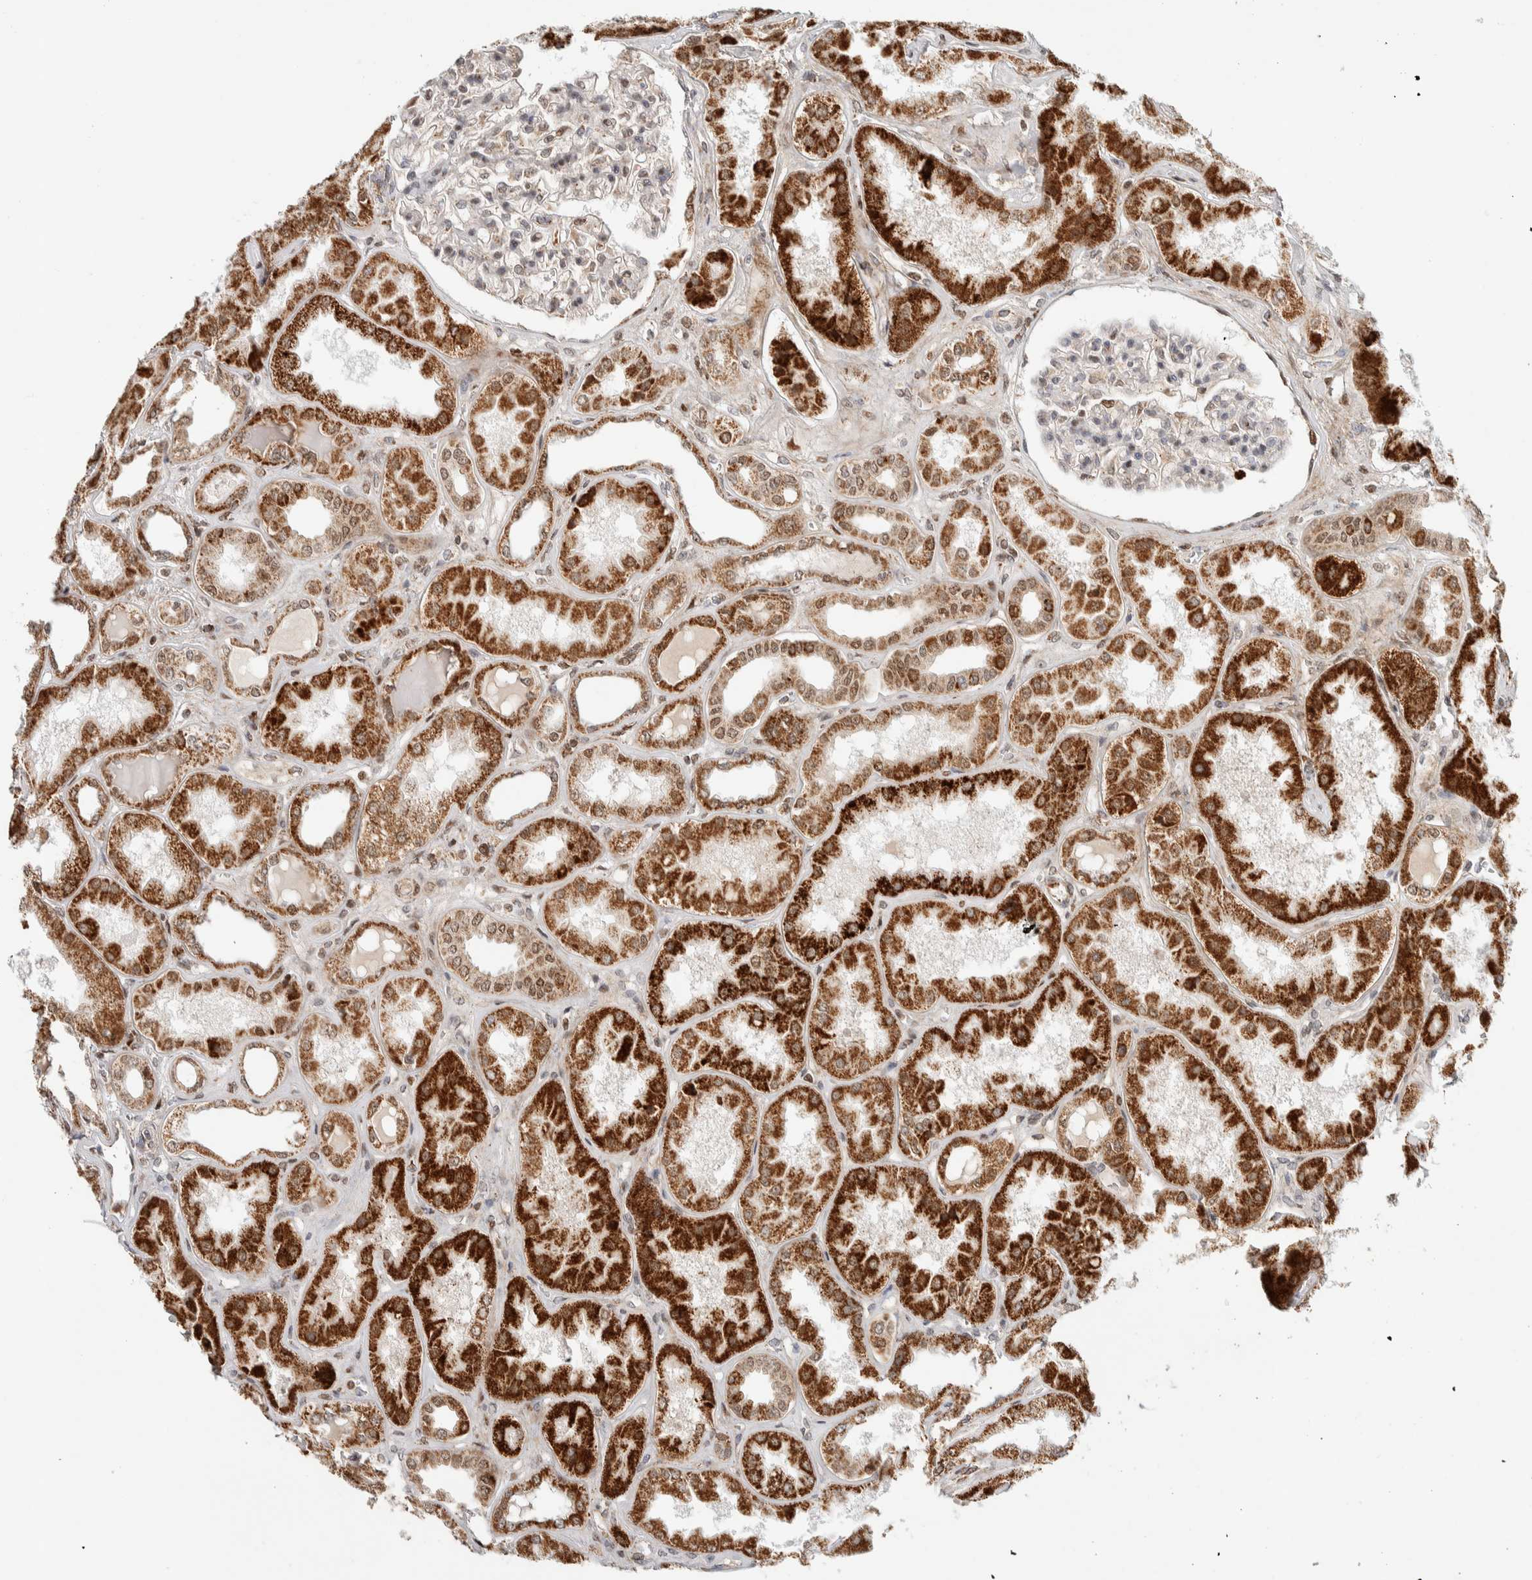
{"staining": {"intensity": "moderate", "quantity": "<25%", "location": "nuclear"}, "tissue": "kidney", "cell_type": "Cells in glomeruli", "image_type": "normal", "snomed": [{"axis": "morphology", "description": "Normal tissue, NOS"}, {"axis": "topography", "description": "Kidney"}], "caption": "The photomicrograph reveals immunohistochemical staining of benign kidney. There is moderate nuclear staining is present in approximately <25% of cells in glomeruli. (brown staining indicates protein expression, while blue staining denotes nuclei).", "gene": "TSPAN32", "patient": {"sex": "female", "age": 56}}